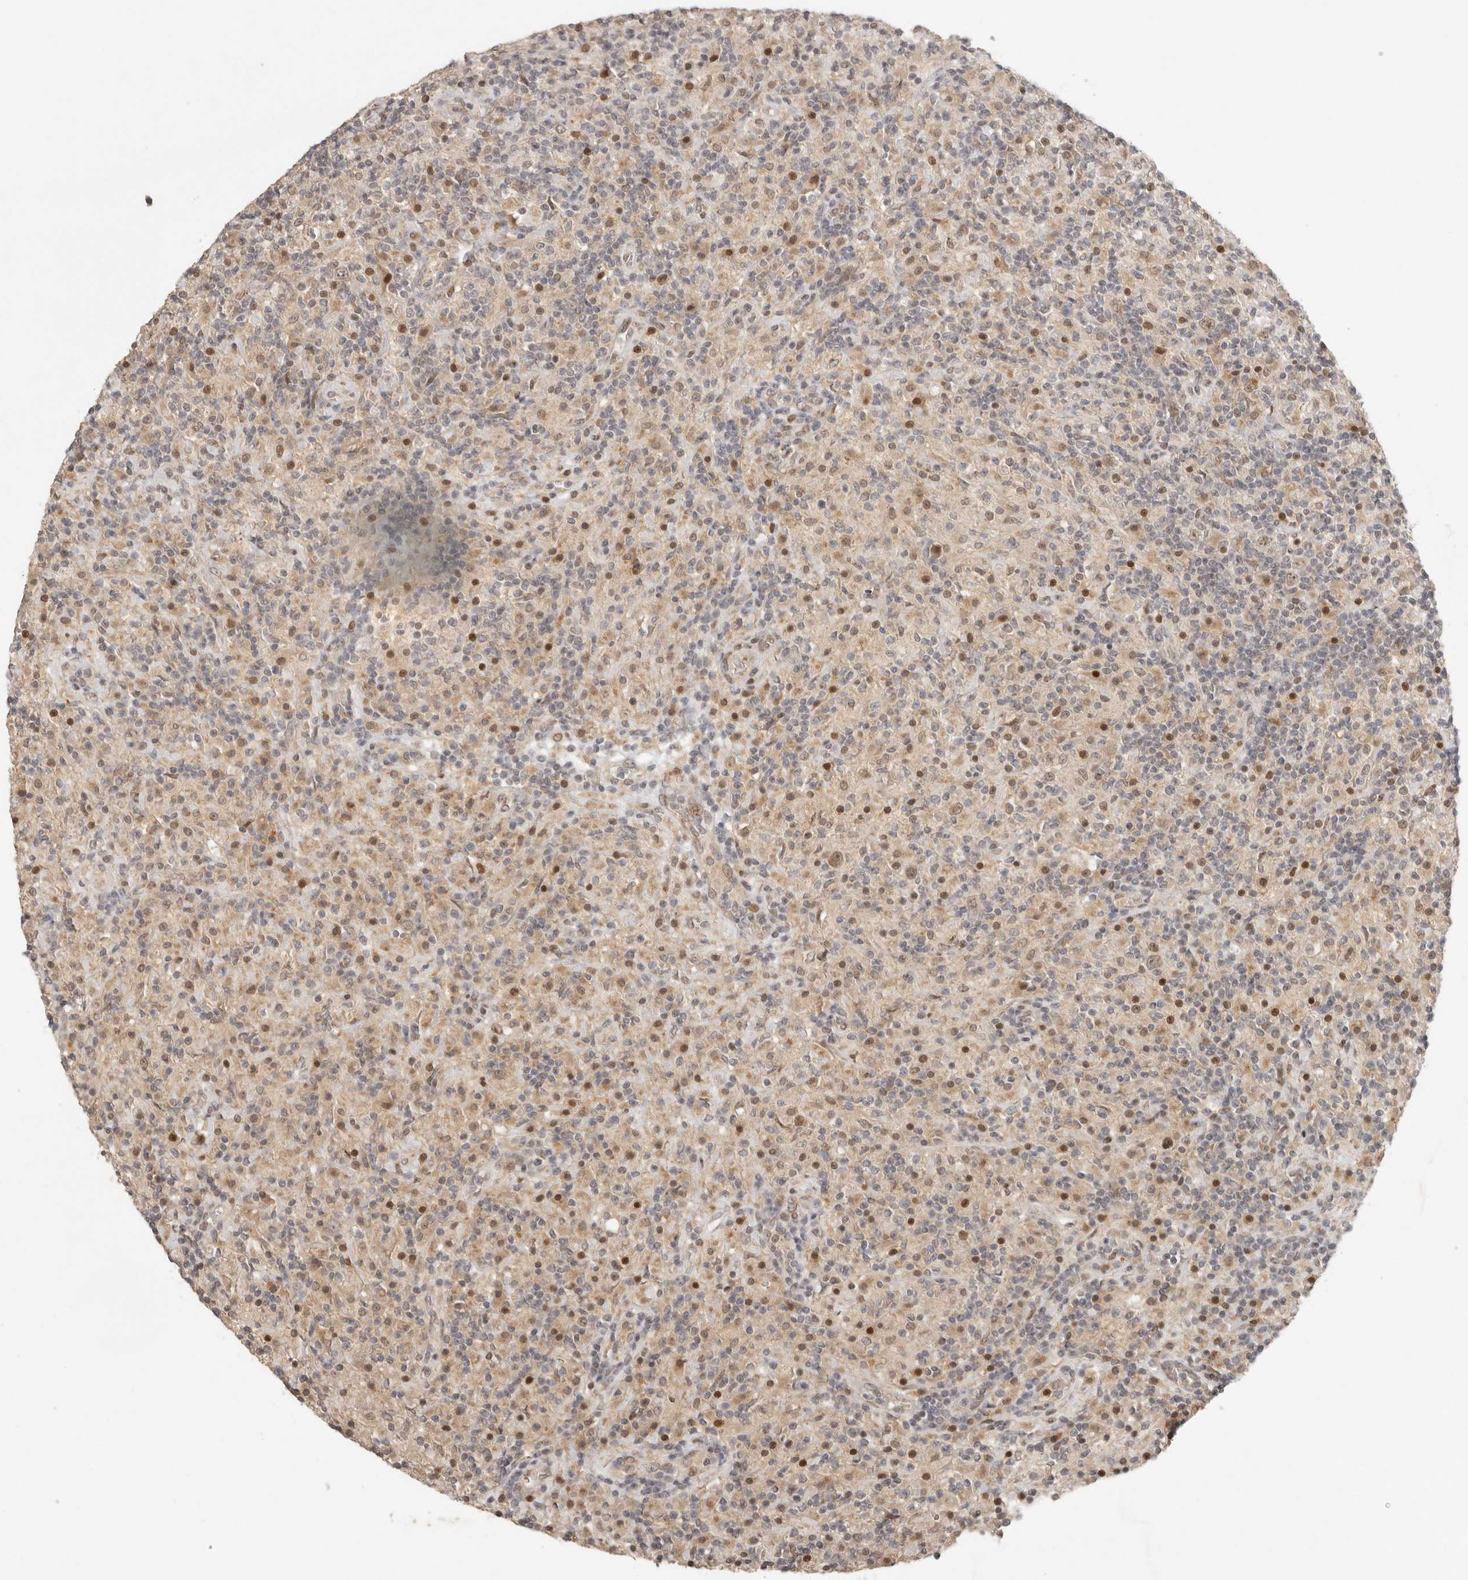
{"staining": {"intensity": "moderate", "quantity": ">75%", "location": "nuclear"}, "tissue": "lymphoma", "cell_type": "Tumor cells", "image_type": "cancer", "snomed": [{"axis": "morphology", "description": "Hodgkin's disease, NOS"}, {"axis": "topography", "description": "Lymph node"}], "caption": "Immunohistochemistry (IHC) micrograph of neoplastic tissue: human Hodgkin's disease stained using IHC exhibits medium levels of moderate protein expression localized specifically in the nuclear of tumor cells, appearing as a nuclear brown color.", "gene": "LRRC75A", "patient": {"sex": "male", "age": 70}}